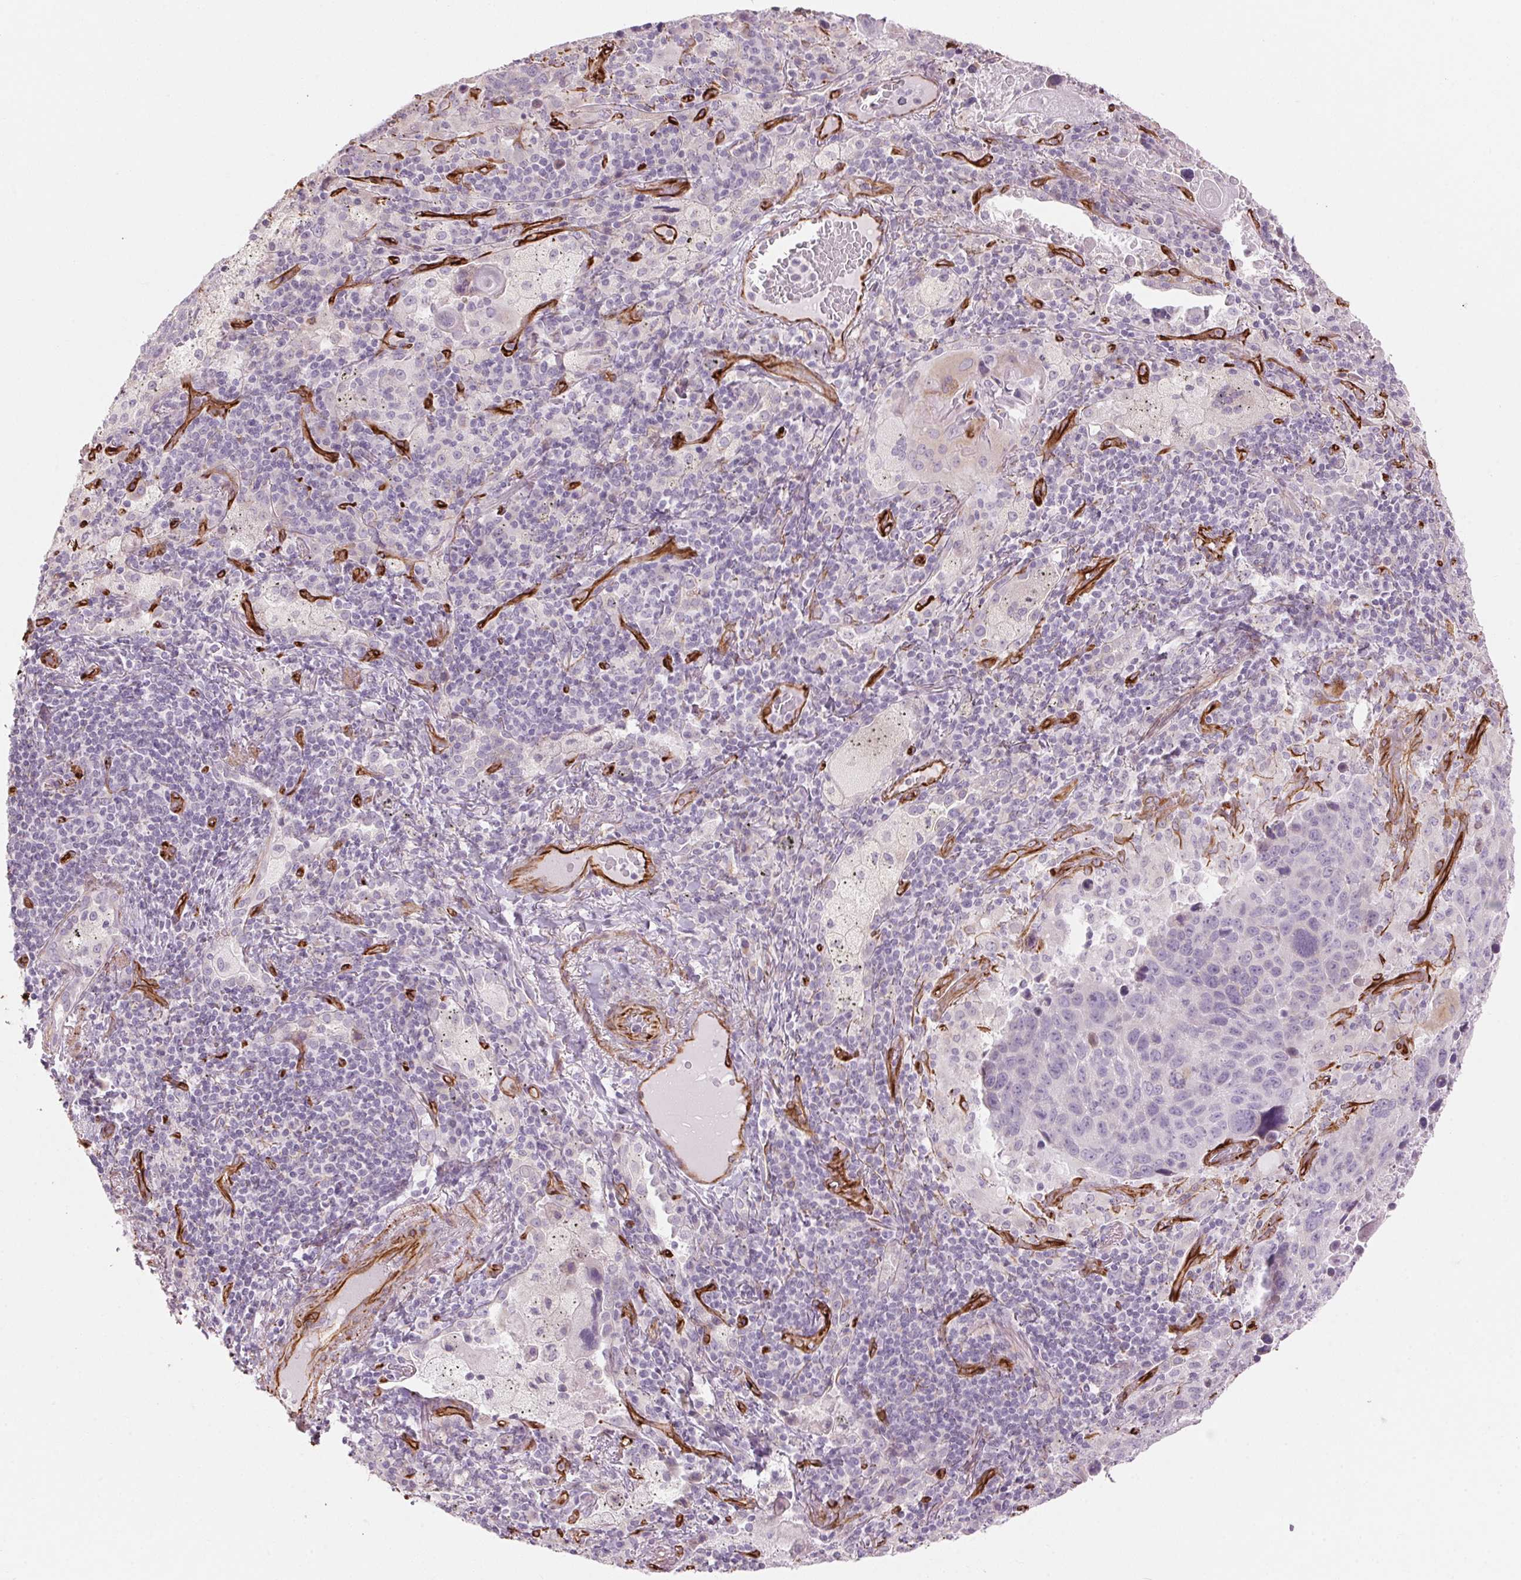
{"staining": {"intensity": "negative", "quantity": "none", "location": "none"}, "tissue": "lung cancer", "cell_type": "Tumor cells", "image_type": "cancer", "snomed": [{"axis": "morphology", "description": "Squamous cell carcinoma, NOS"}, {"axis": "topography", "description": "Lung"}], "caption": "DAB (3,3'-diaminobenzidine) immunohistochemical staining of human lung squamous cell carcinoma demonstrates no significant expression in tumor cells.", "gene": "CLPS", "patient": {"sex": "male", "age": 68}}